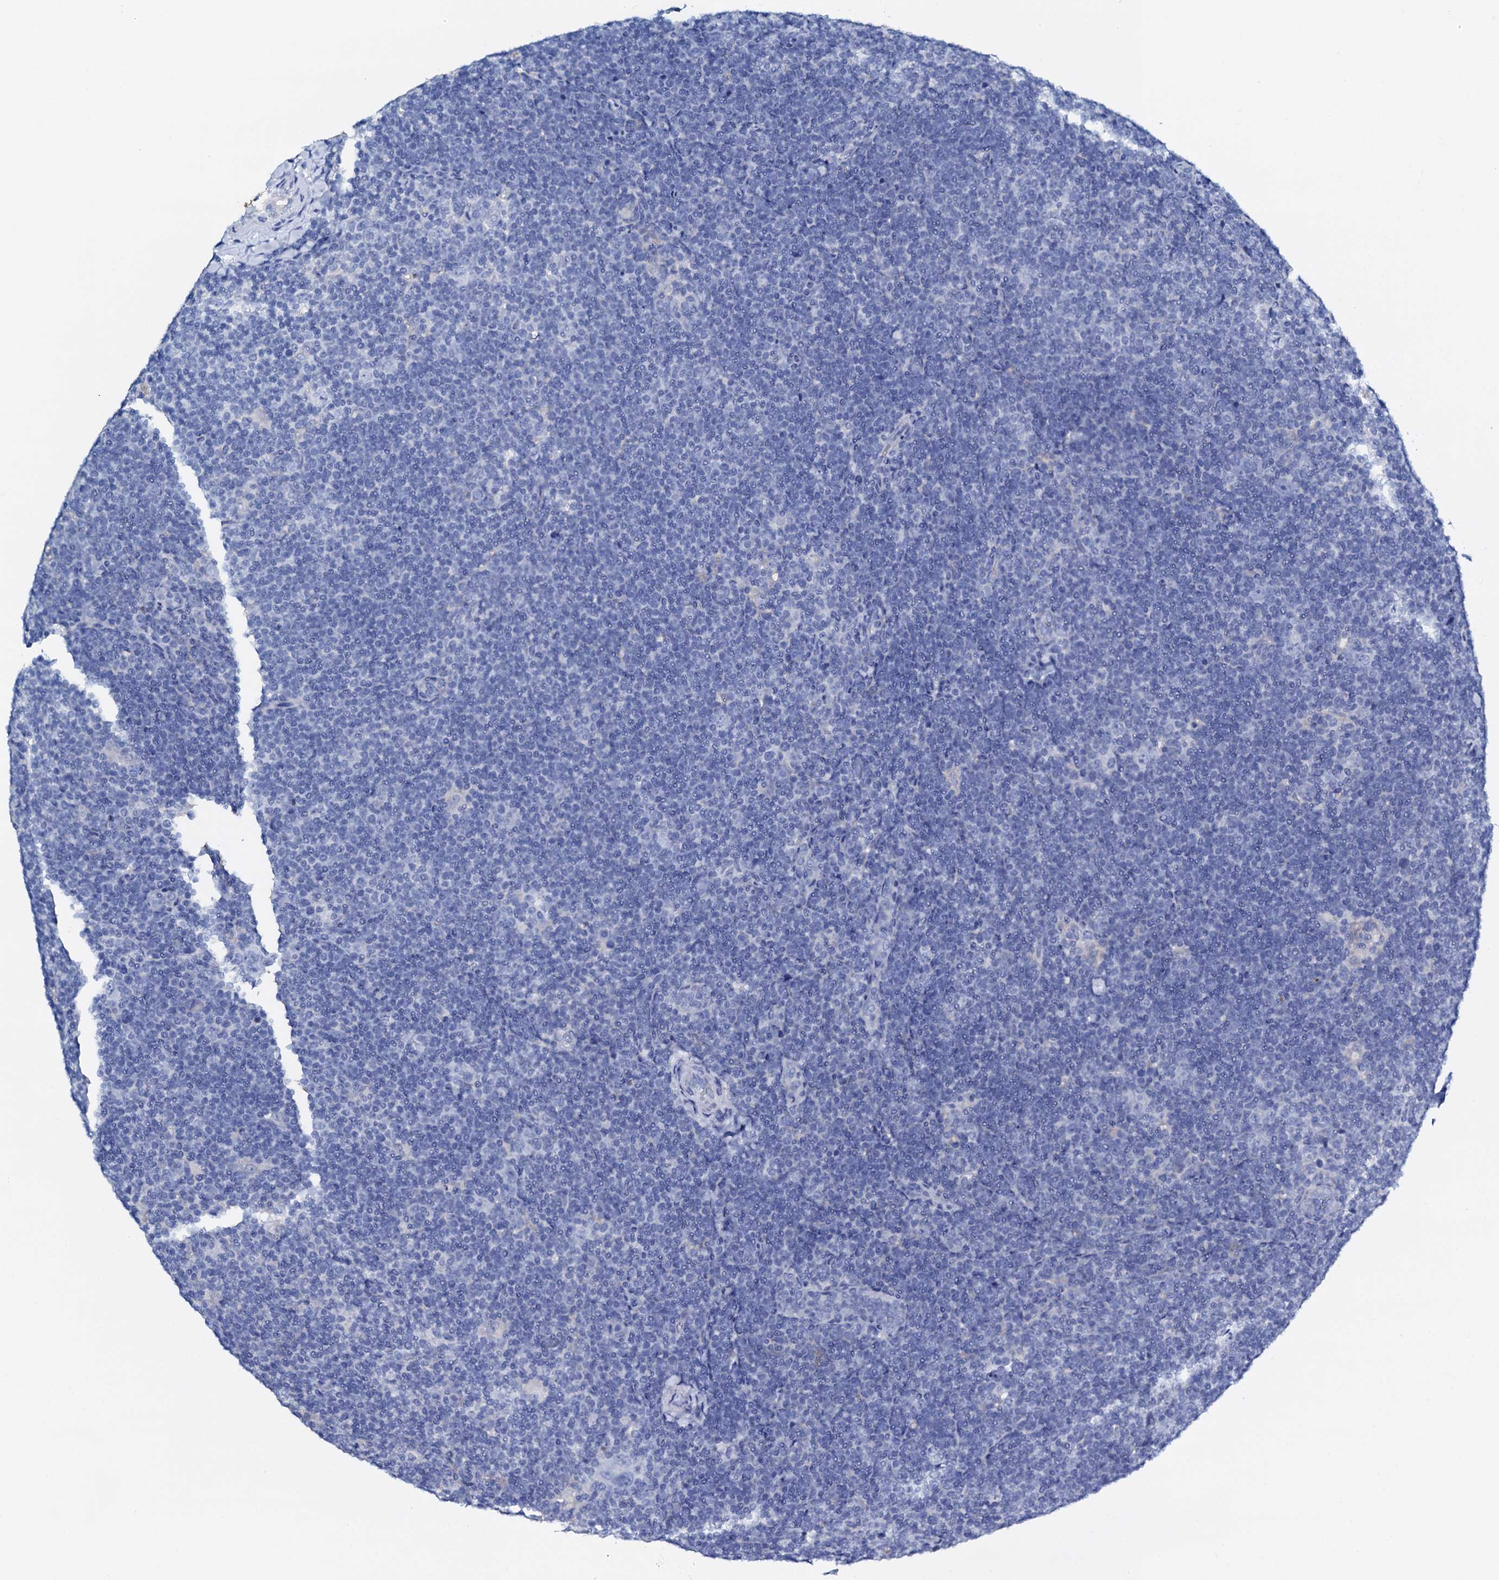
{"staining": {"intensity": "negative", "quantity": "none", "location": "none"}, "tissue": "lymphoma", "cell_type": "Tumor cells", "image_type": "cancer", "snomed": [{"axis": "morphology", "description": "Hodgkin's disease, NOS"}, {"axis": "topography", "description": "Lymph node"}], "caption": "Micrograph shows no significant protein expression in tumor cells of lymphoma. (Stains: DAB IHC with hematoxylin counter stain, Microscopy: brightfield microscopy at high magnification).", "gene": "AMER2", "patient": {"sex": "female", "age": 57}}